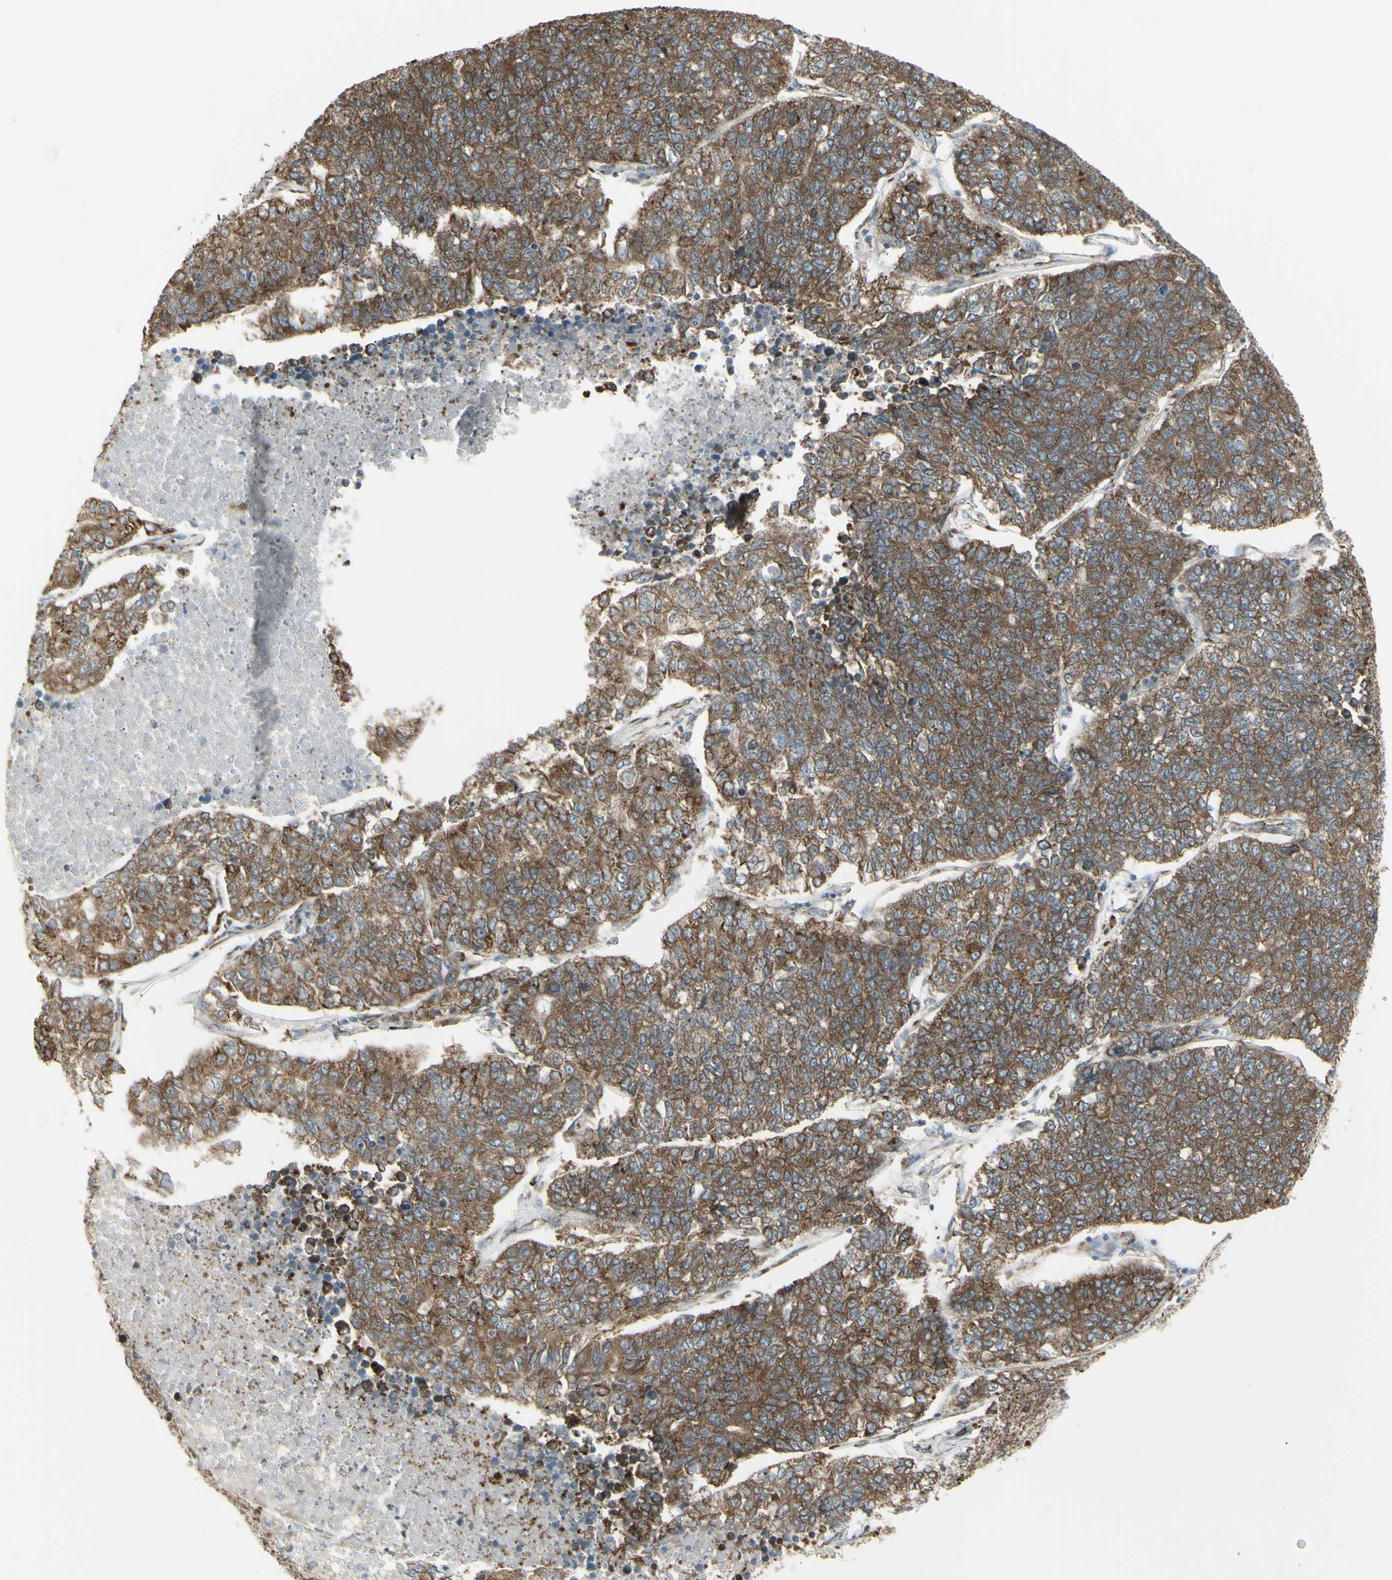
{"staining": {"intensity": "moderate", "quantity": ">75%", "location": "cytoplasmic/membranous"}, "tissue": "lung cancer", "cell_type": "Tumor cells", "image_type": "cancer", "snomed": [{"axis": "morphology", "description": "Adenocarcinoma, NOS"}, {"axis": "topography", "description": "Lung"}], "caption": "Immunohistochemistry (IHC) of lung cancer (adenocarcinoma) displays medium levels of moderate cytoplasmic/membranous positivity in approximately >75% of tumor cells. The staining was performed using DAB (3,3'-diaminobenzidine), with brown indicating positive protein expression. Nuclei are stained blue with hematoxylin.", "gene": "FKBP3", "patient": {"sex": "male", "age": 49}}